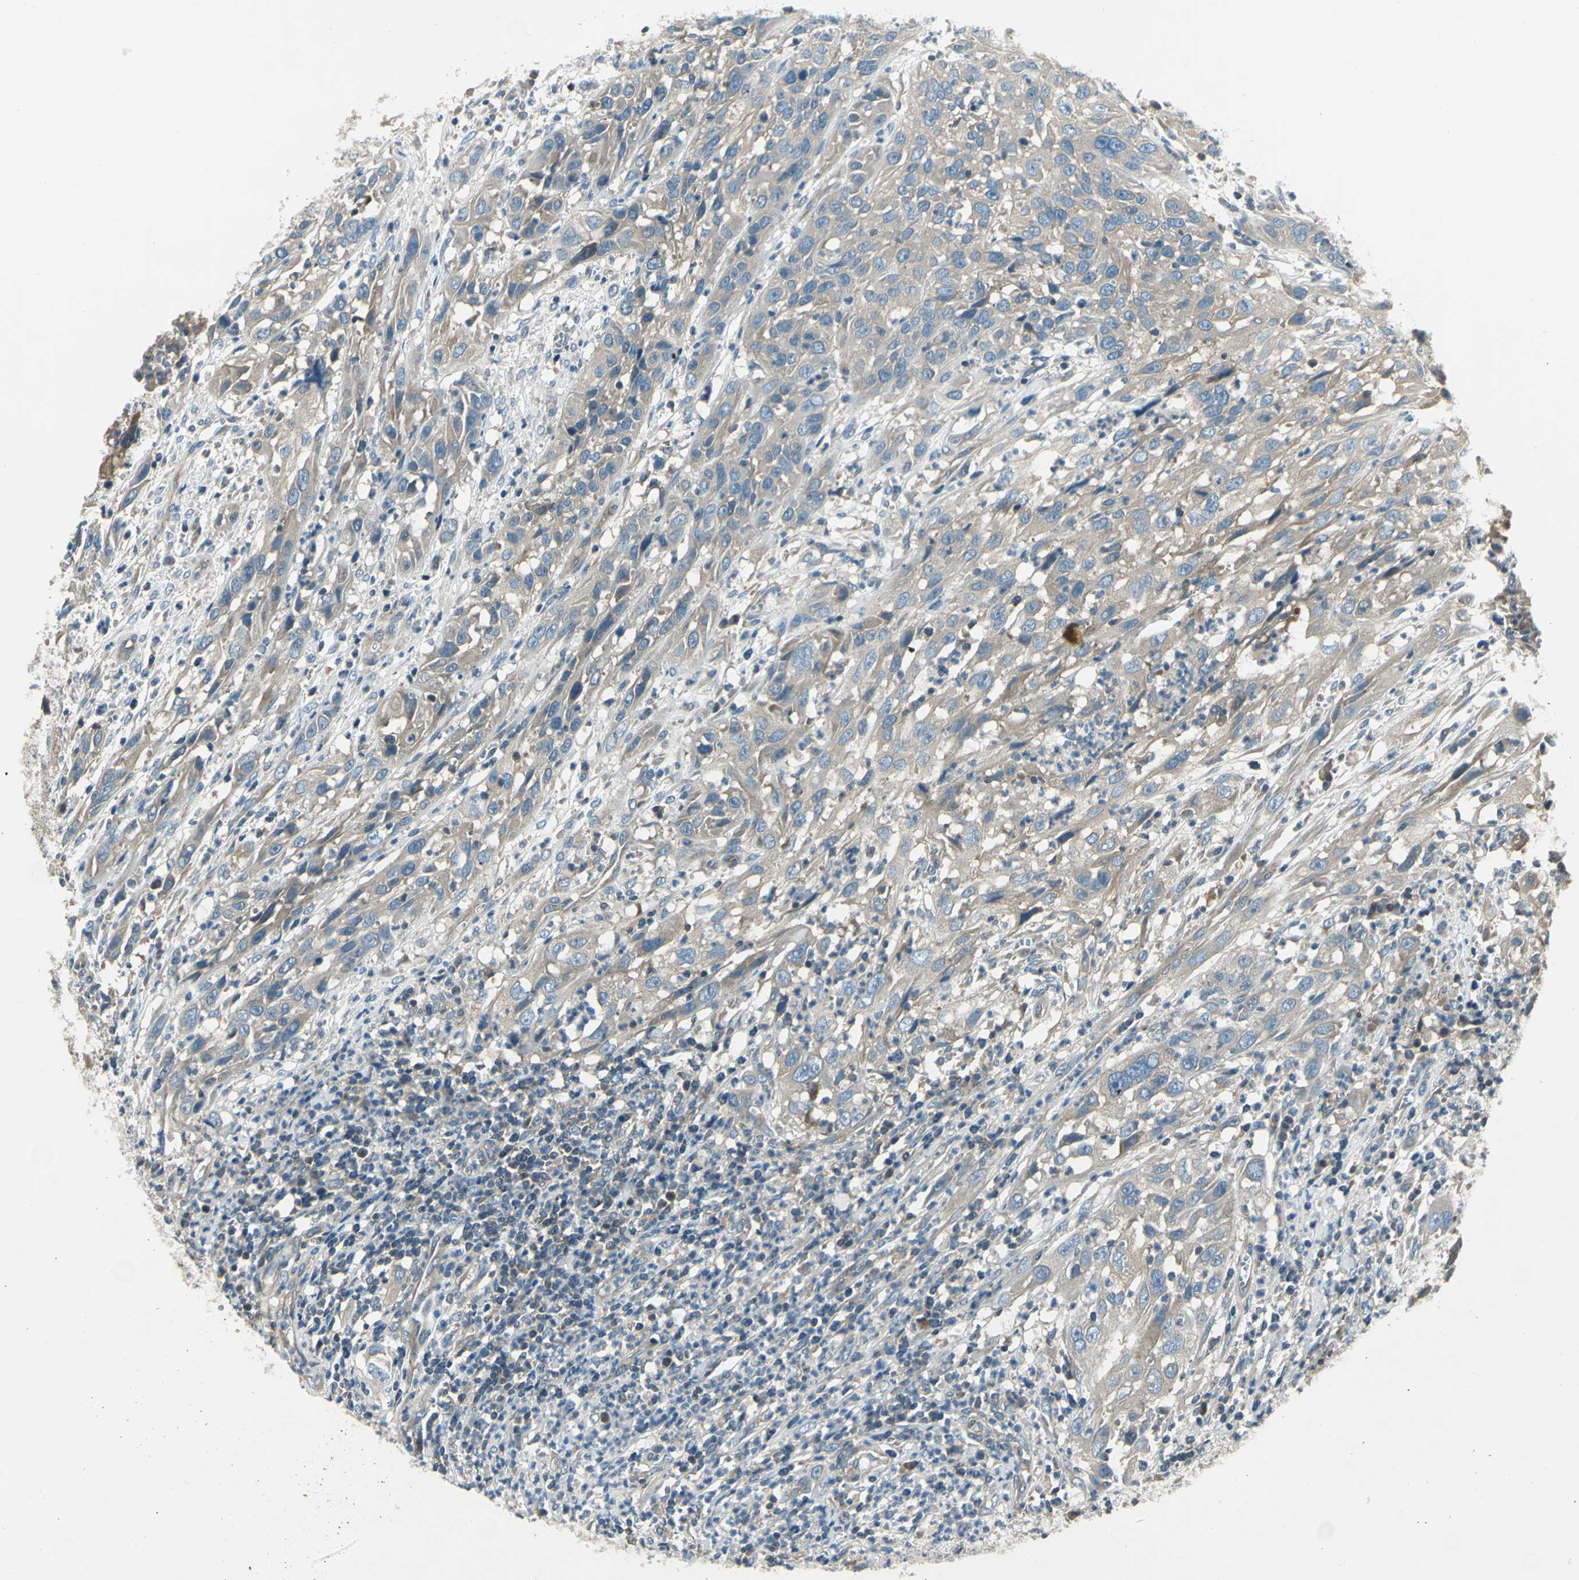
{"staining": {"intensity": "weak", "quantity": ">75%", "location": "cytoplasmic/membranous"}, "tissue": "cervical cancer", "cell_type": "Tumor cells", "image_type": "cancer", "snomed": [{"axis": "morphology", "description": "Squamous cell carcinoma, NOS"}, {"axis": "topography", "description": "Cervix"}], "caption": "High-power microscopy captured an IHC image of cervical cancer, revealing weak cytoplasmic/membranous positivity in approximately >75% of tumor cells. (IHC, brightfield microscopy, high magnification).", "gene": "PRKAA1", "patient": {"sex": "female", "age": 32}}